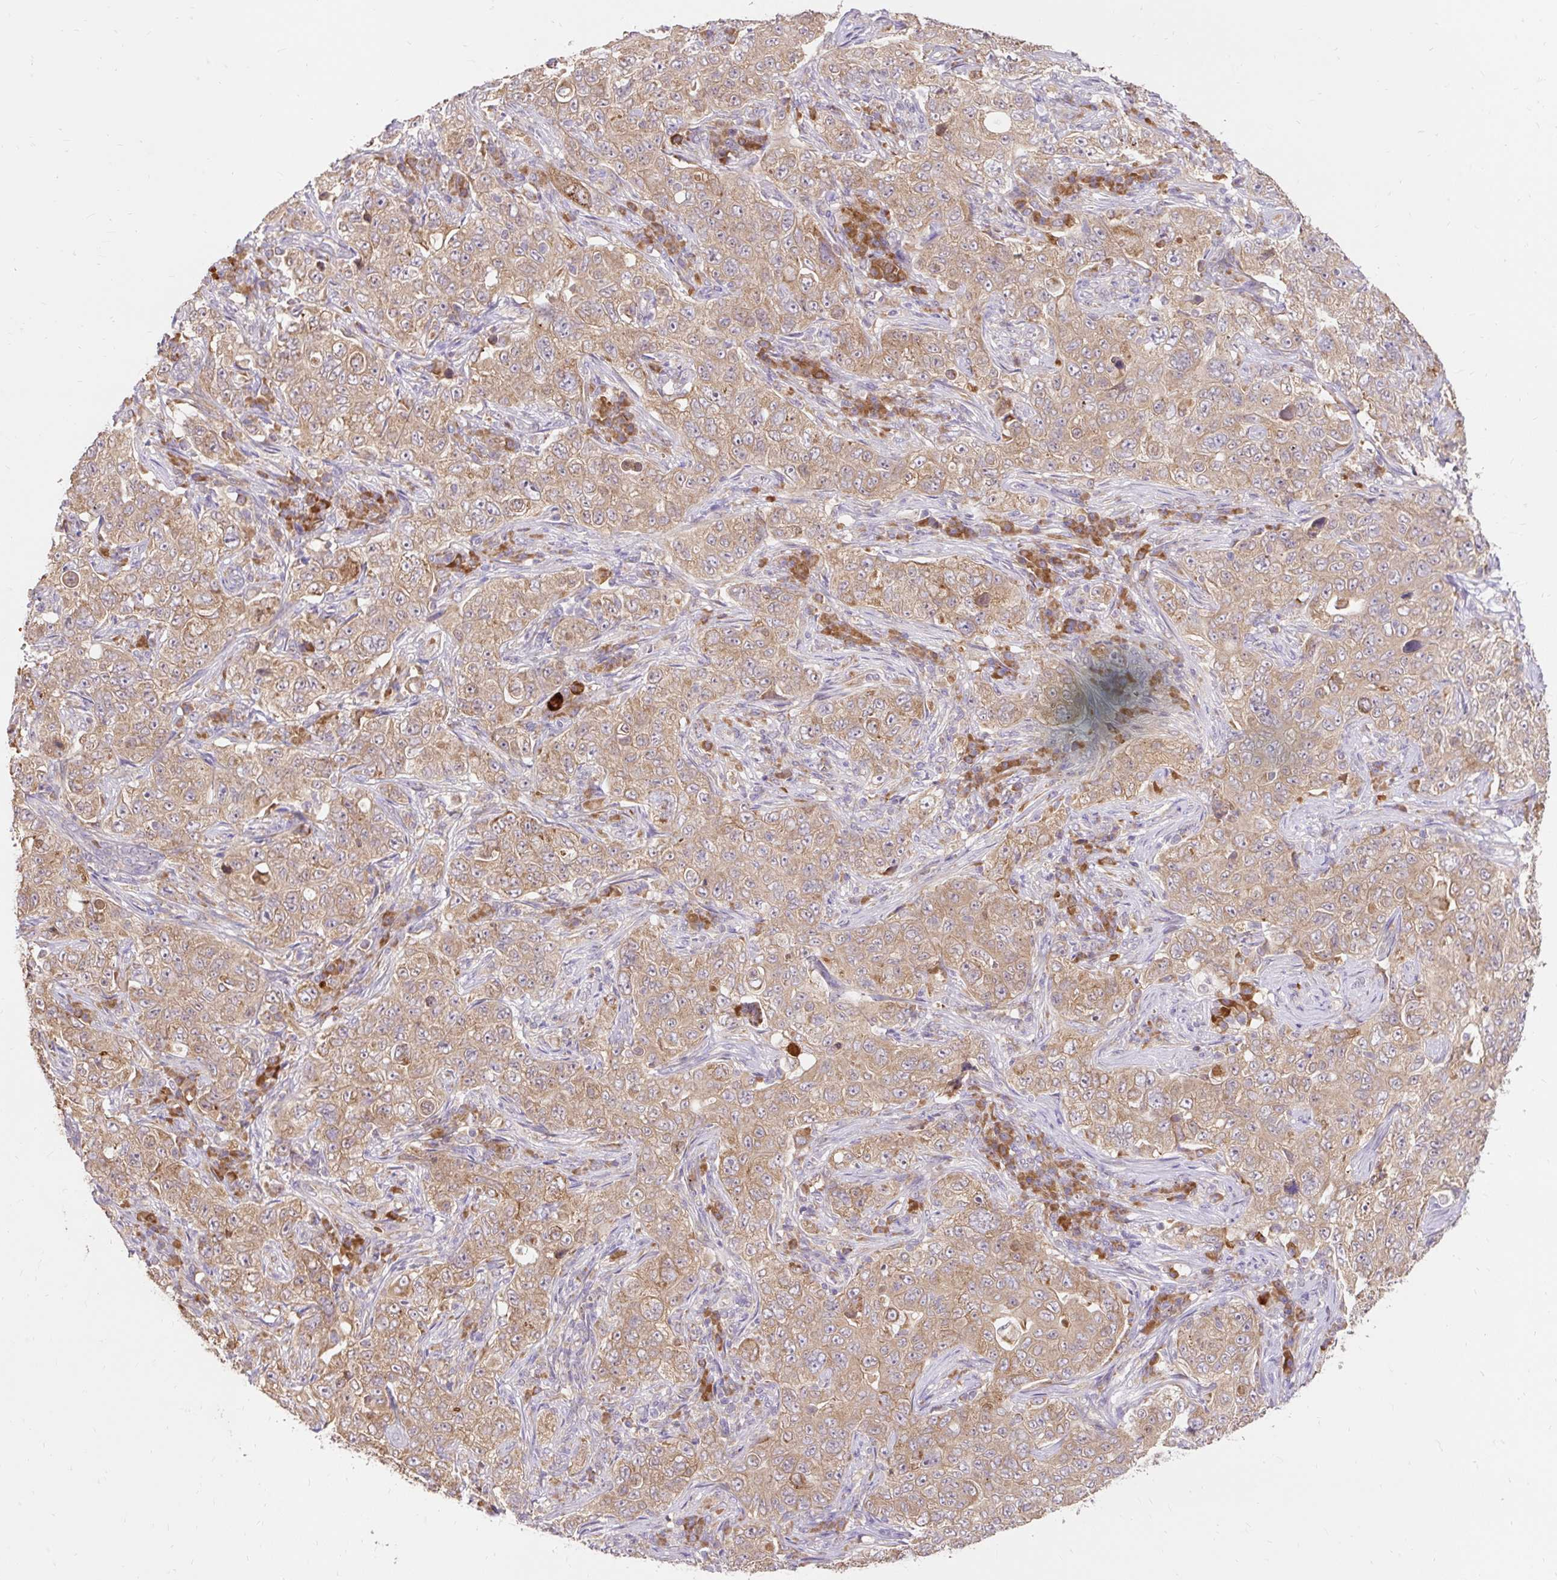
{"staining": {"intensity": "moderate", "quantity": ">75%", "location": "cytoplasmic/membranous"}, "tissue": "pancreatic cancer", "cell_type": "Tumor cells", "image_type": "cancer", "snomed": [{"axis": "morphology", "description": "Adenocarcinoma, NOS"}, {"axis": "topography", "description": "Pancreas"}], "caption": "This micrograph displays IHC staining of human pancreatic cancer (adenocarcinoma), with medium moderate cytoplasmic/membranous expression in about >75% of tumor cells.", "gene": "SEC63", "patient": {"sex": "male", "age": 68}}